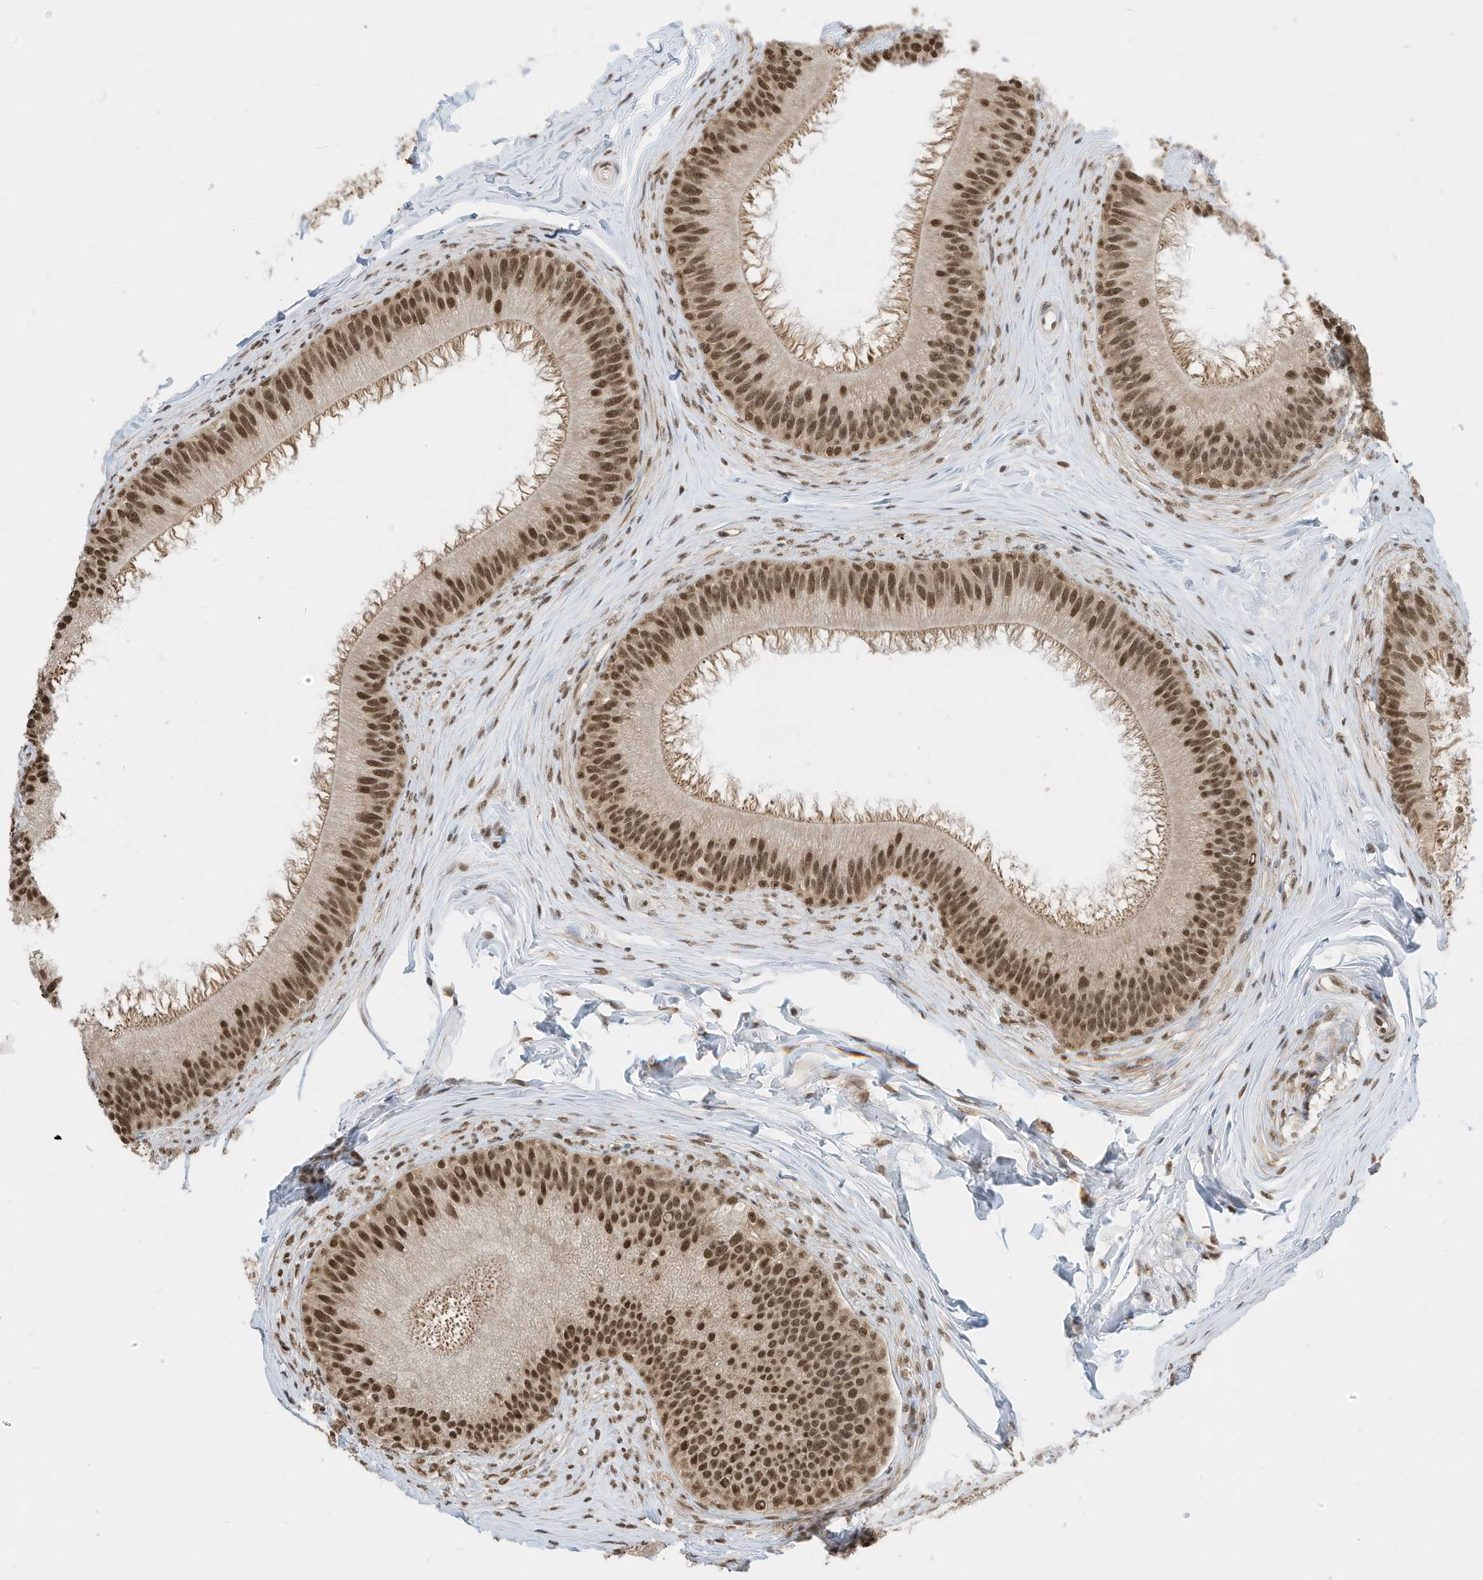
{"staining": {"intensity": "moderate", "quantity": ">75%", "location": "nuclear"}, "tissue": "epididymis", "cell_type": "Glandular cells", "image_type": "normal", "snomed": [{"axis": "morphology", "description": "Normal tissue, NOS"}, {"axis": "topography", "description": "Epididymis"}], "caption": "This histopathology image demonstrates normal epididymis stained with IHC to label a protein in brown. The nuclear of glandular cells show moderate positivity for the protein. Nuclei are counter-stained blue.", "gene": "ZNF195", "patient": {"sex": "male", "age": 27}}